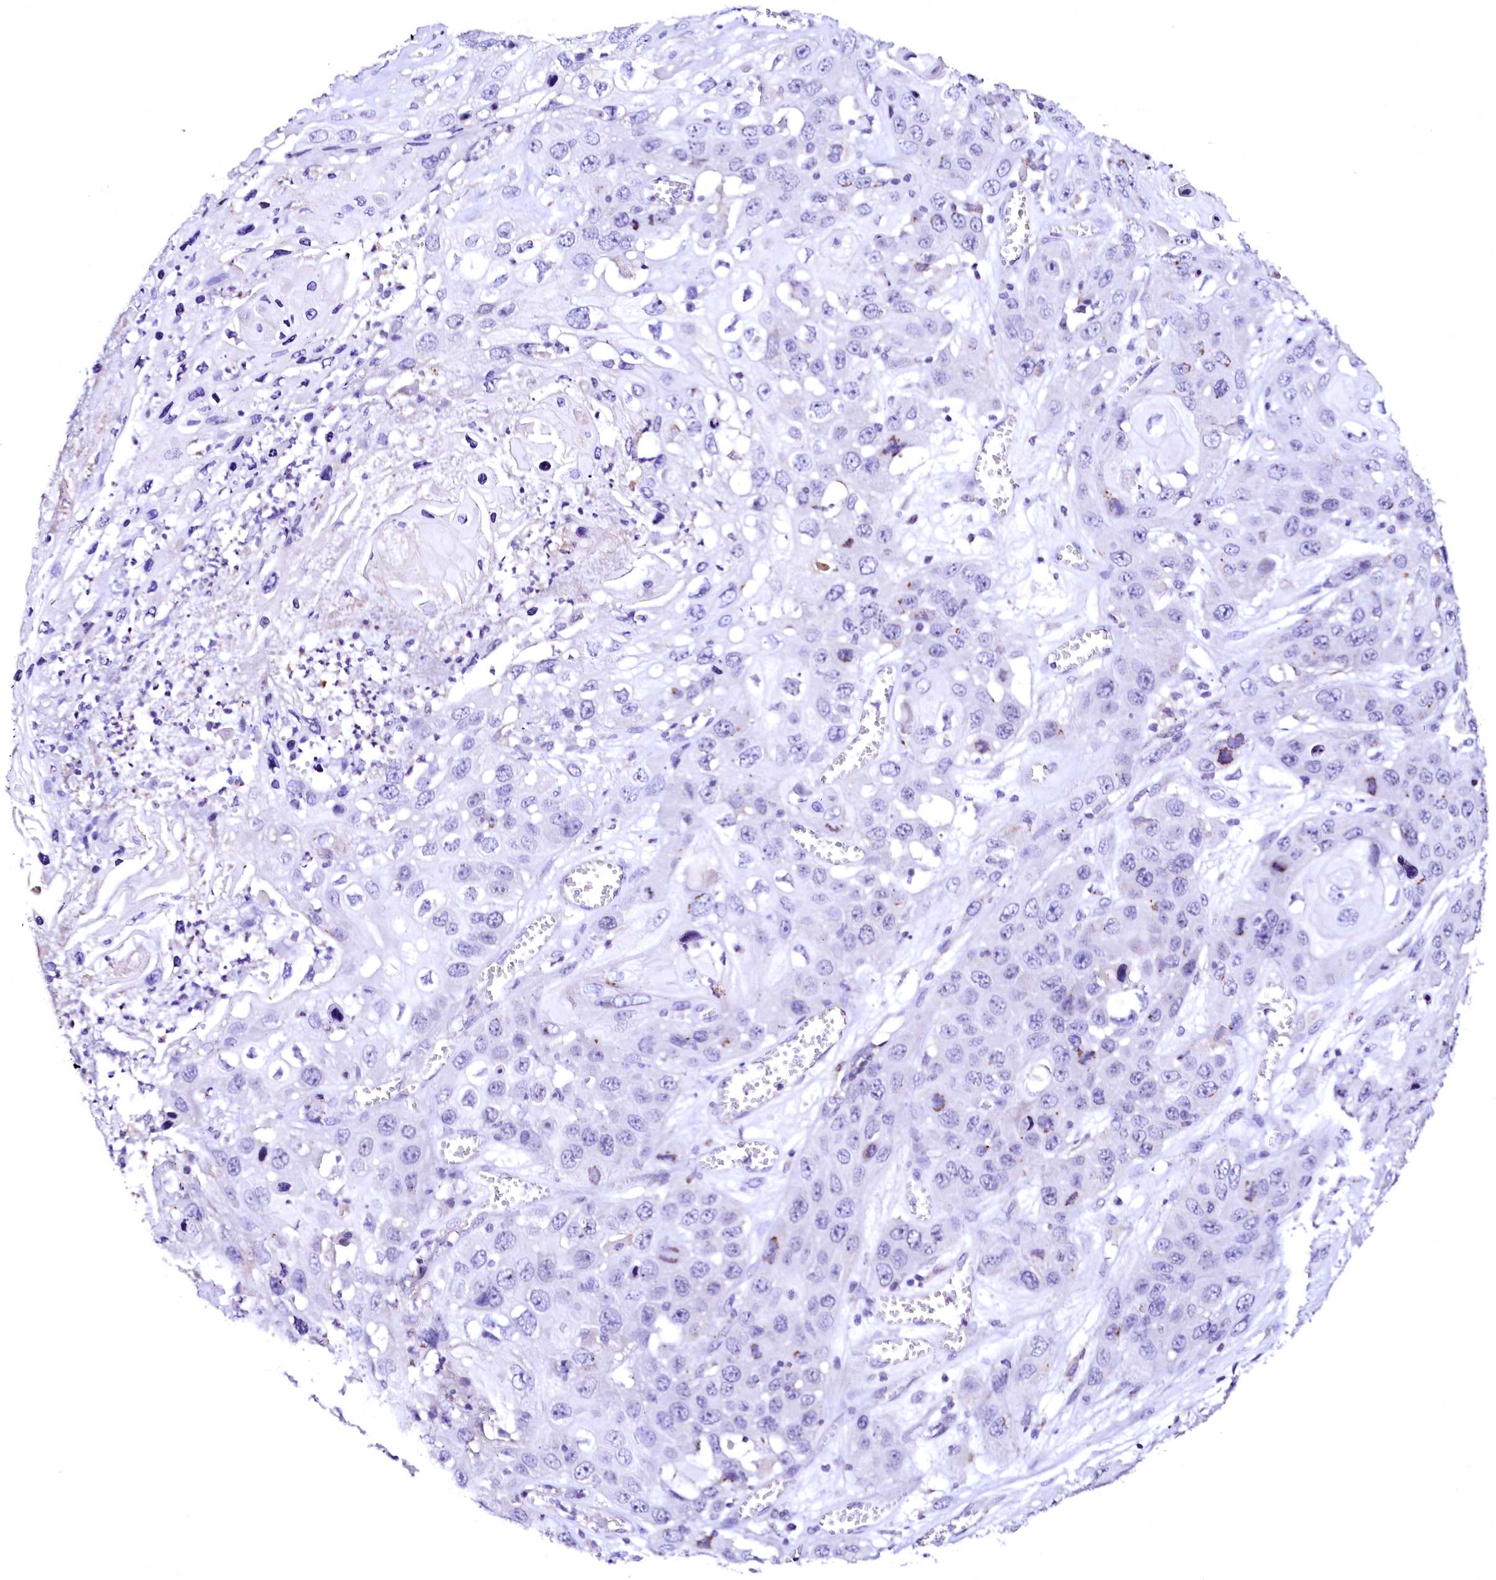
{"staining": {"intensity": "negative", "quantity": "none", "location": "none"}, "tissue": "skin cancer", "cell_type": "Tumor cells", "image_type": "cancer", "snomed": [{"axis": "morphology", "description": "Squamous cell carcinoma, NOS"}, {"axis": "topography", "description": "Skin"}], "caption": "IHC micrograph of neoplastic tissue: skin cancer stained with DAB displays no significant protein positivity in tumor cells.", "gene": "NALF1", "patient": {"sex": "male", "age": 55}}